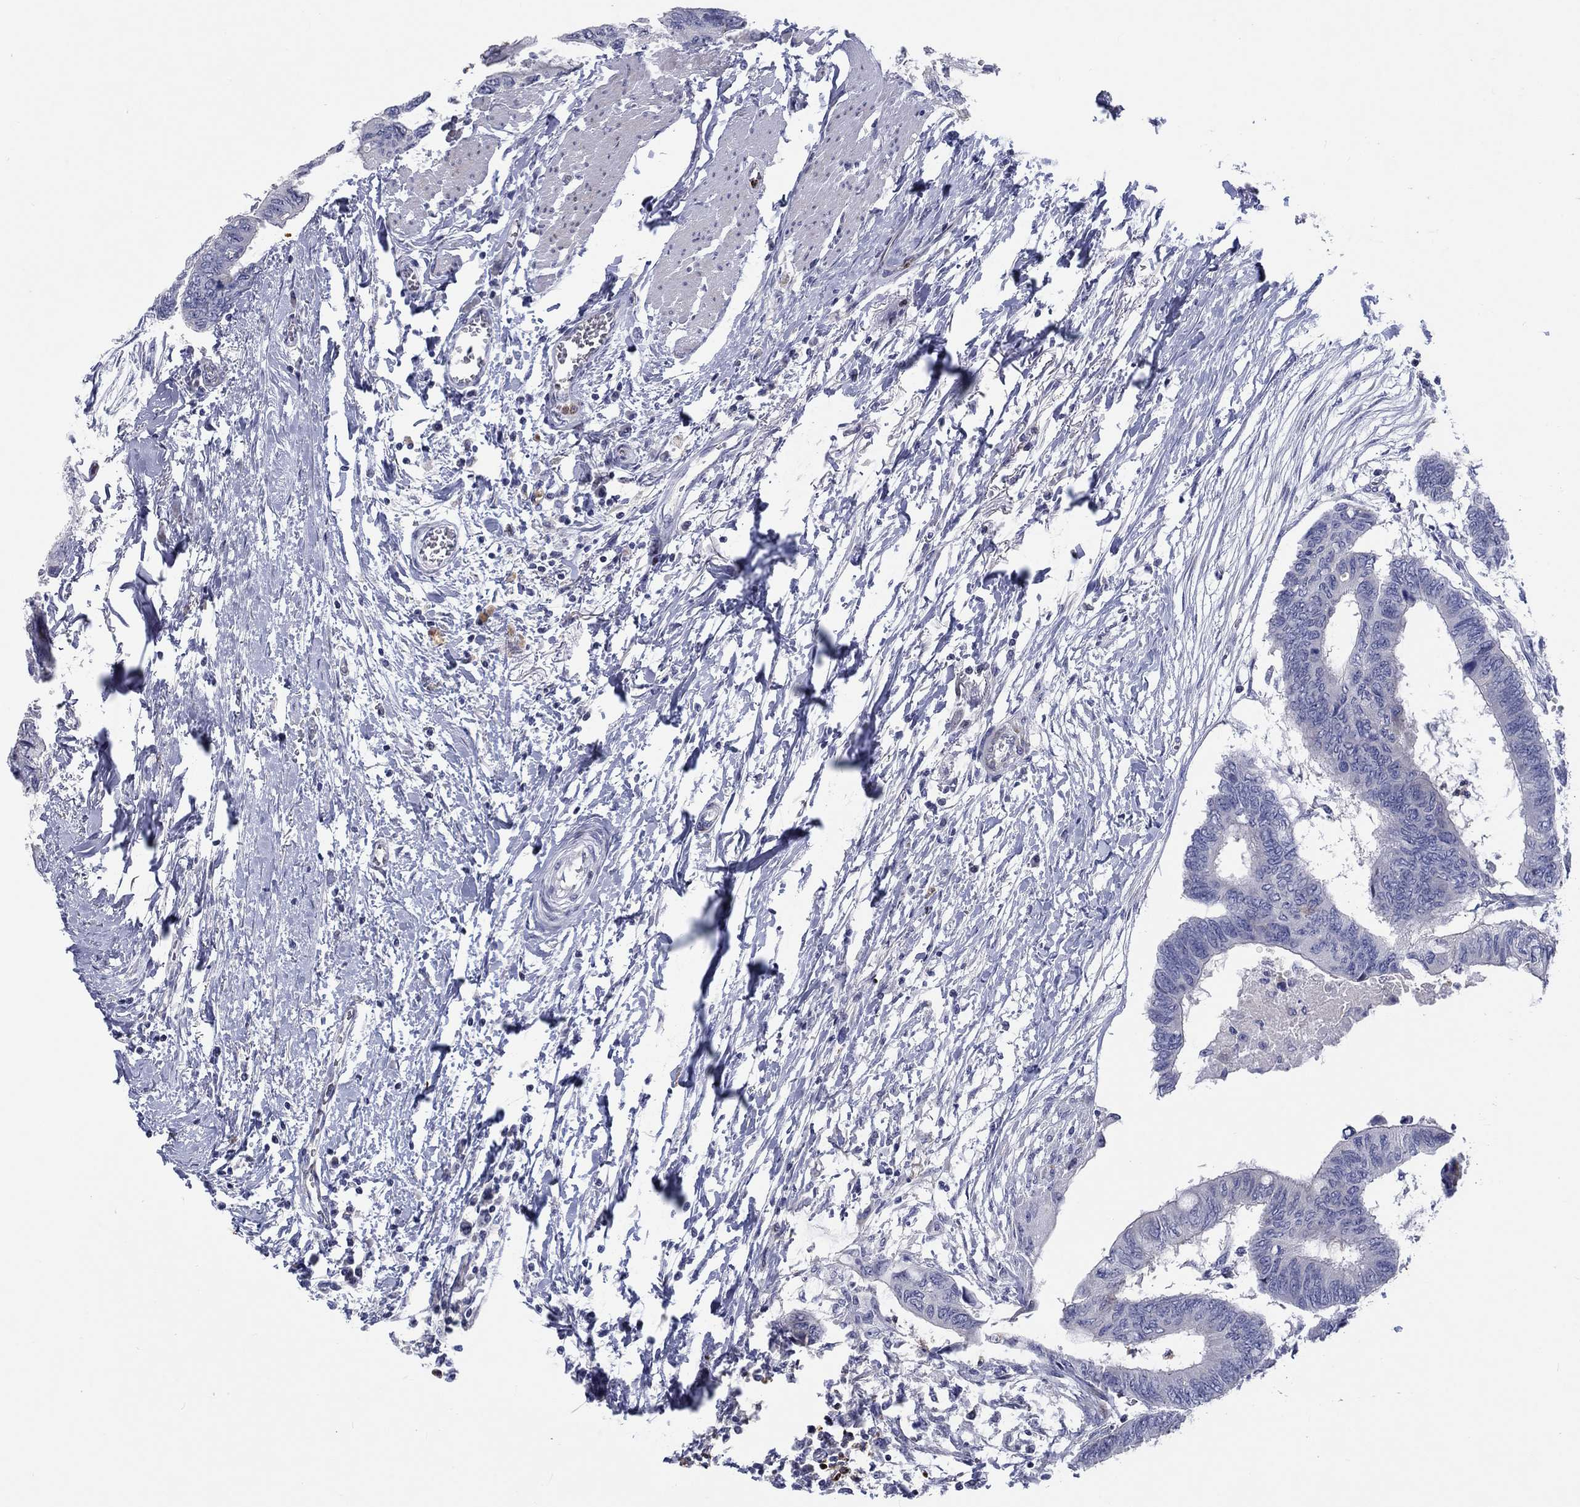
{"staining": {"intensity": "negative", "quantity": "none", "location": "none"}, "tissue": "colorectal cancer", "cell_type": "Tumor cells", "image_type": "cancer", "snomed": [{"axis": "morphology", "description": "Normal tissue, NOS"}, {"axis": "morphology", "description": "Adenocarcinoma, NOS"}, {"axis": "topography", "description": "Rectum"}, {"axis": "topography", "description": "Peripheral nerve tissue"}], "caption": "A micrograph of colorectal cancer (adenocarcinoma) stained for a protein demonstrates no brown staining in tumor cells.", "gene": "ARHGAP36", "patient": {"sex": "male", "age": 92}}